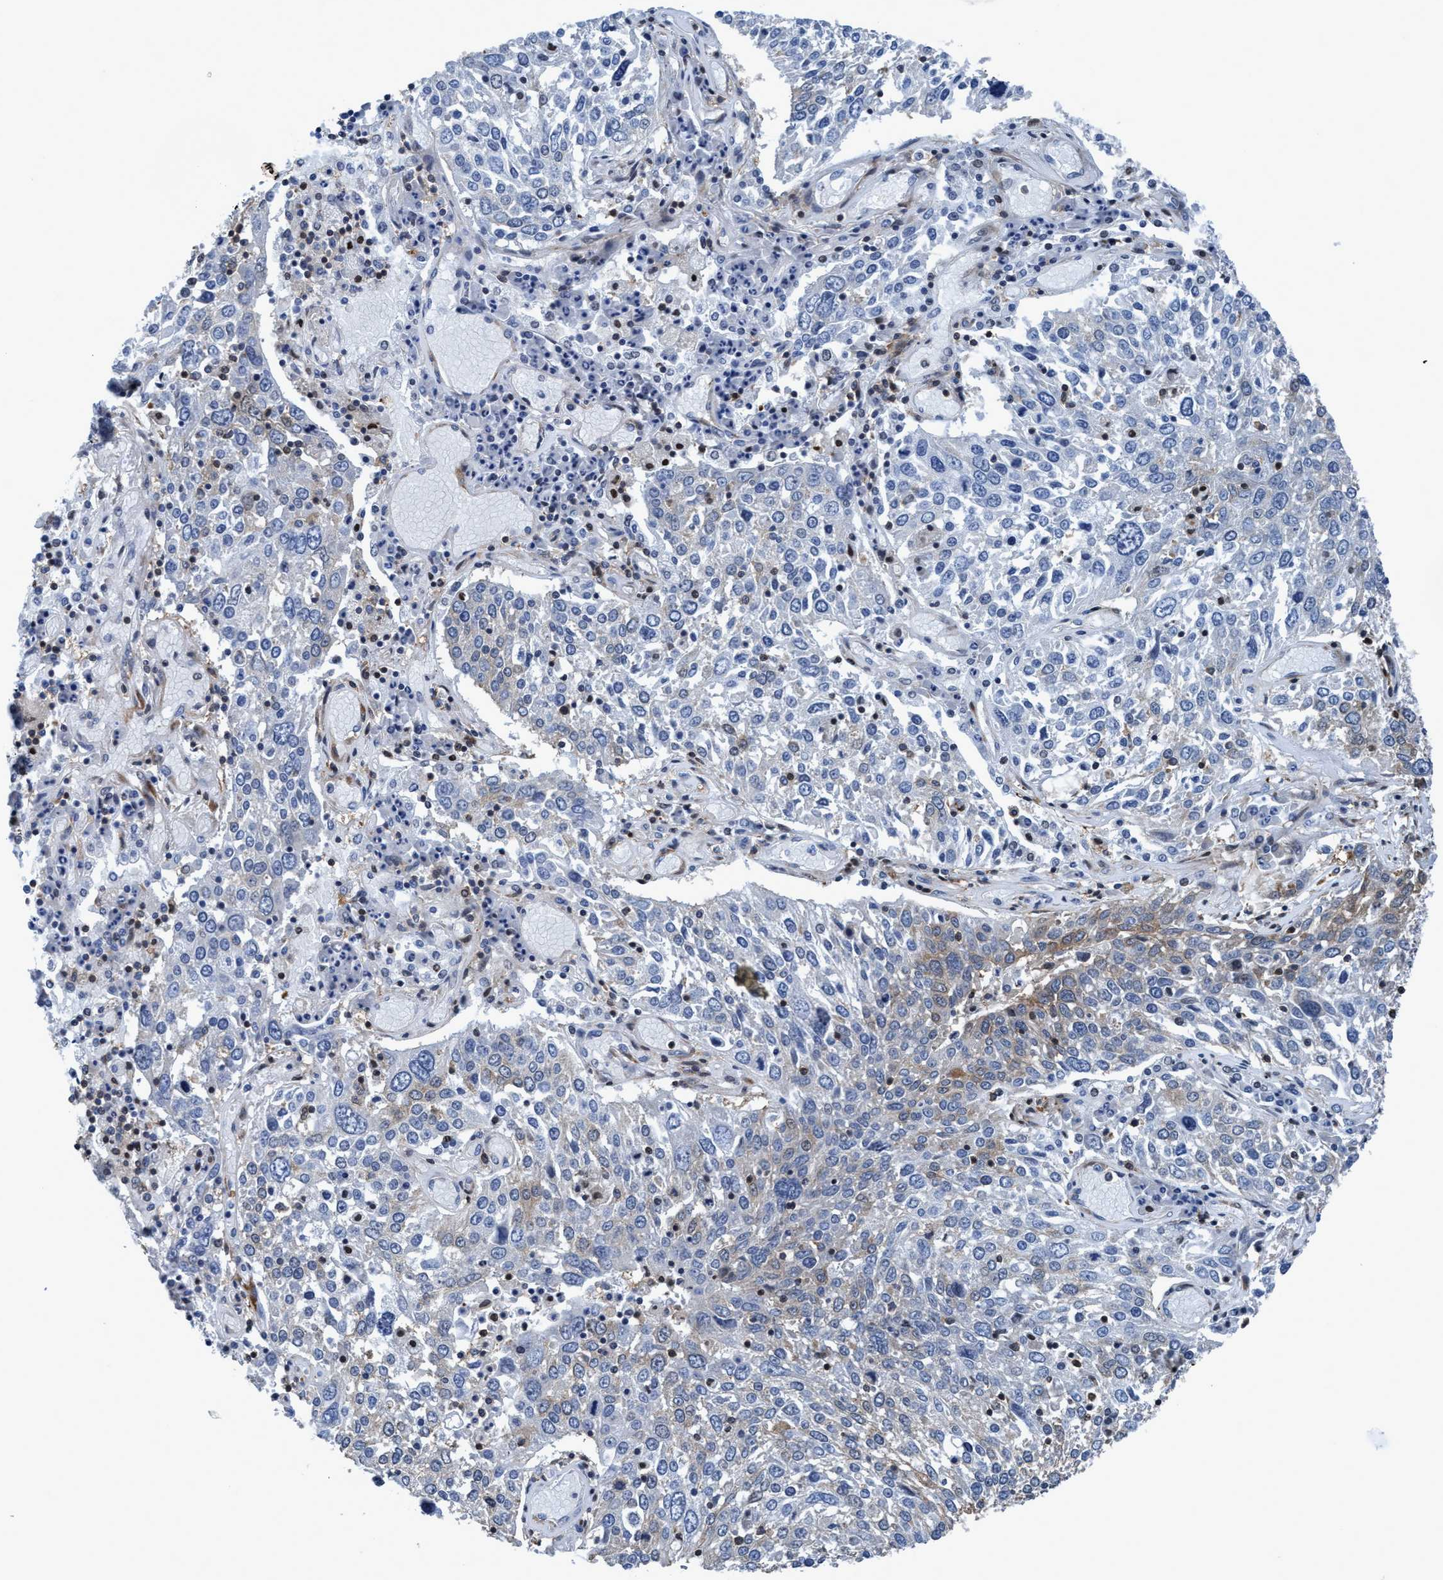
{"staining": {"intensity": "negative", "quantity": "none", "location": "none"}, "tissue": "lung cancer", "cell_type": "Tumor cells", "image_type": "cancer", "snomed": [{"axis": "morphology", "description": "Squamous cell carcinoma, NOS"}, {"axis": "topography", "description": "Lung"}], "caption": "The micrograph exhibits no staining of tumor cells in lung cancer (squamous cell carcinoma). (DAB immunohistochemistry visualized using brightfield microscopy, high magnification).", "gene": "NMT1", "patient": {"sex": "male", "age": 65}}